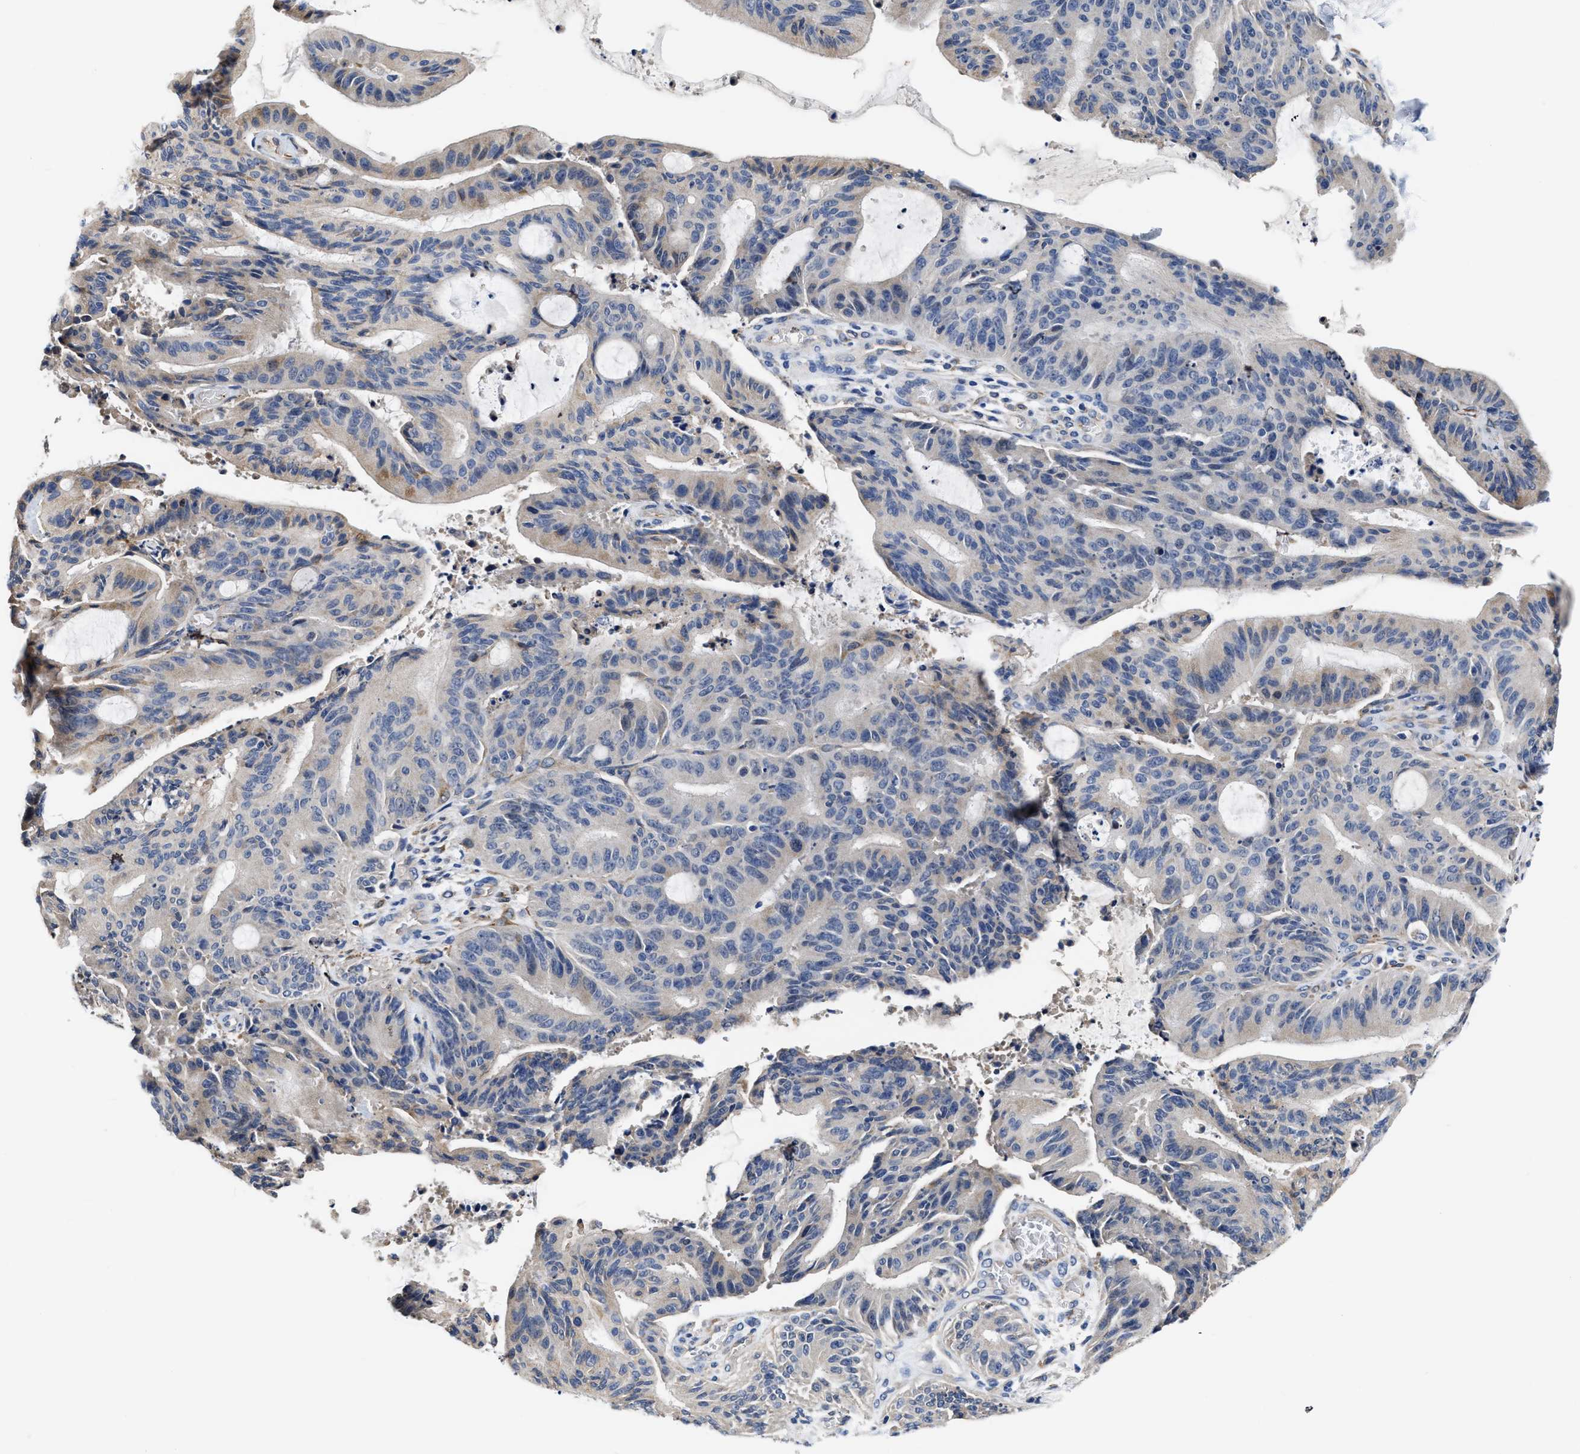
{"staining": {"intensity": "weak", "quantity": "<25%", "location": "cytoplasmic/membranous"}, "tissue": "liver cancer", "cell_type": "Tumor cells", "image_type": "cancer", "snomed": [{"axis": "morphology", "description": "Normal tissue, NOS"}, {"axis": "morphology", "description": "Cholangiocarcinoma"}, {"axis": "topography", "description": "Liver"}, {"axis": "topography", "description": "Peripheral nerve tissue"}], "caption": "Tumor cells show no significant protein positivity in liver cancer.", "gene": "C22orf42", "patient": {"sex": "female", "age": 73}}